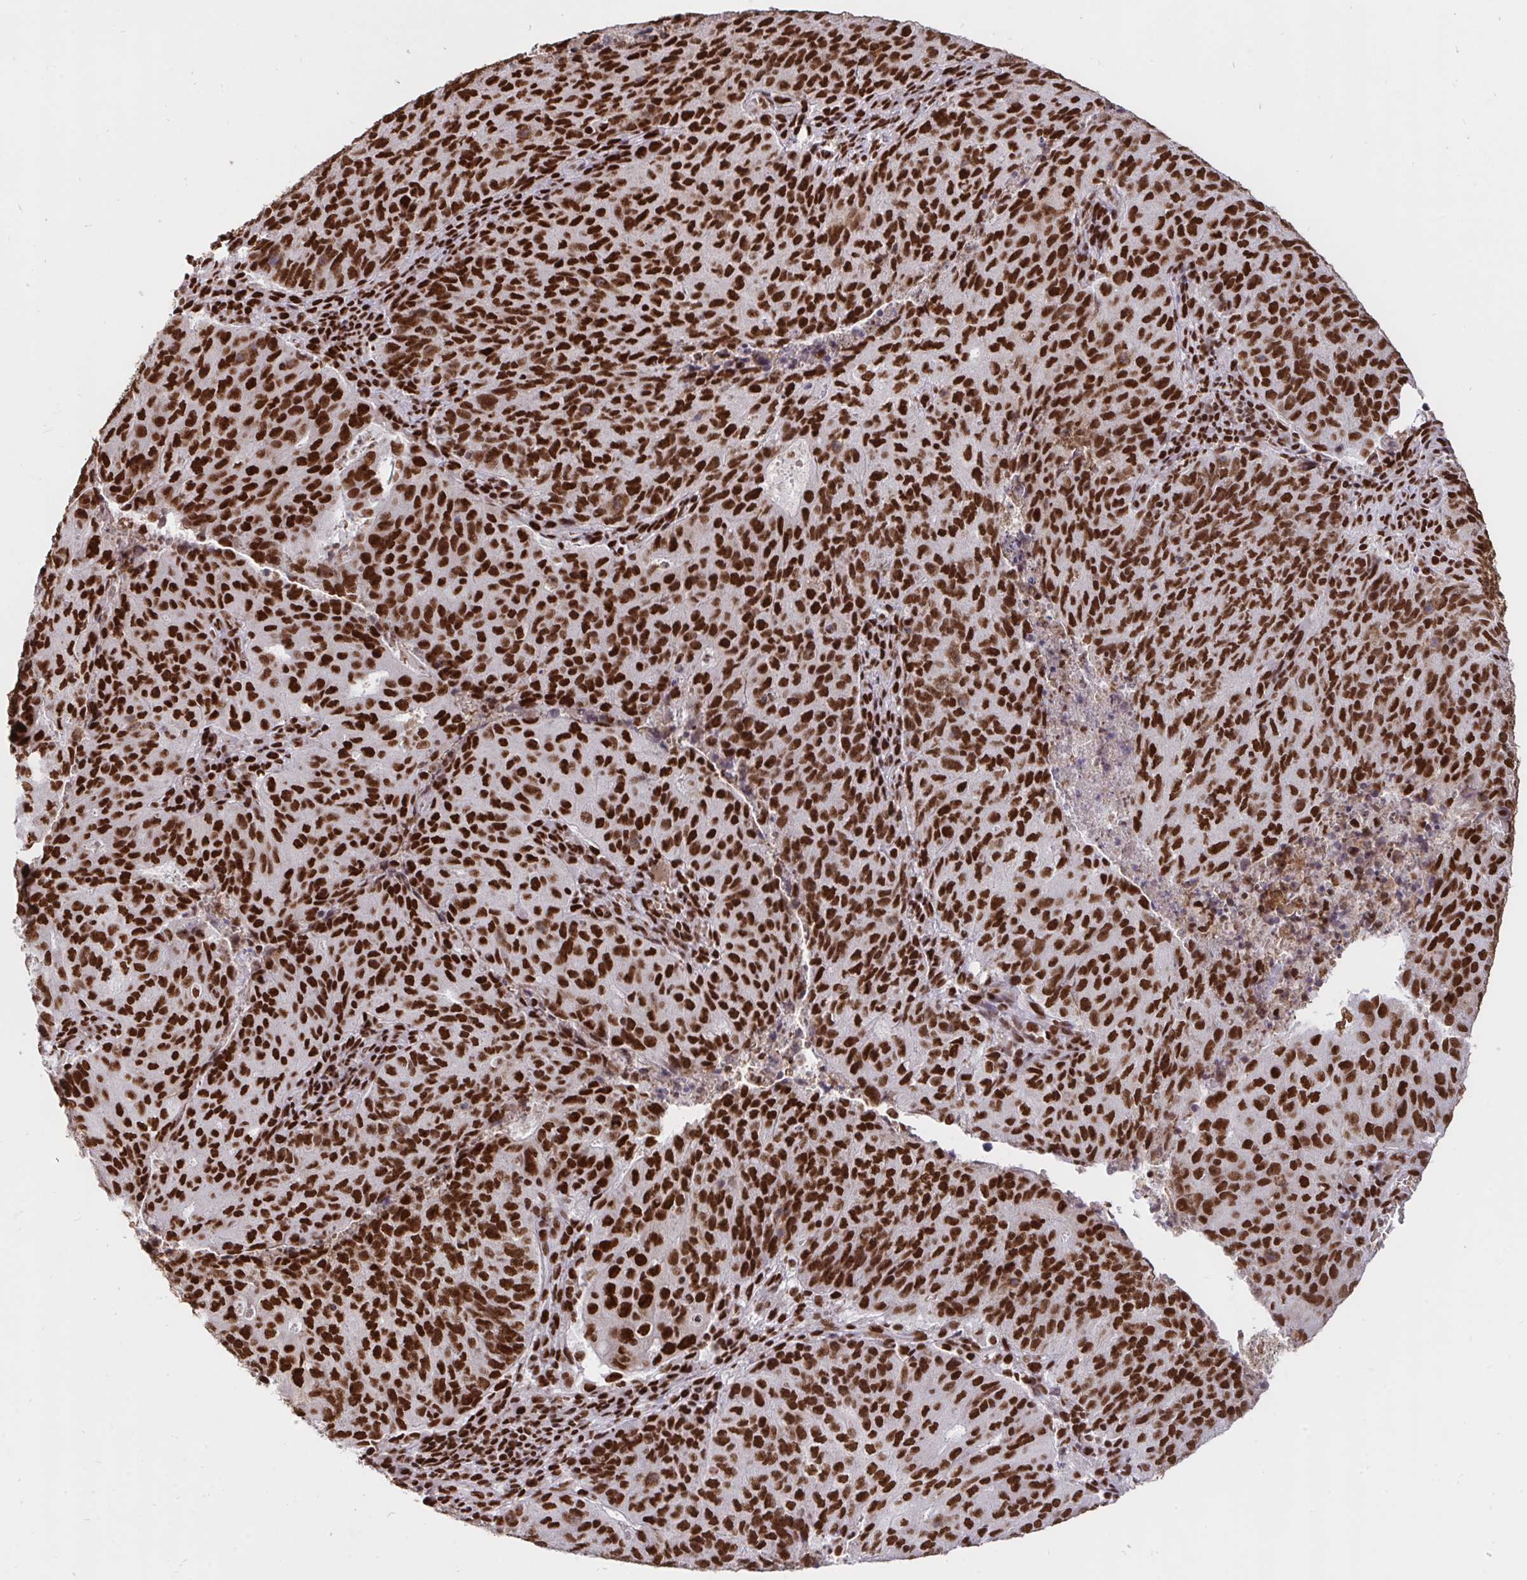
{"staining": {"intensity": "strong", "quantity": ">75%", "location": "nuclear"}, "tissue": "endometrial cancer", "cell_type": "Tumor cells", "image_type": "cancer", "snomed": [{"axis": "morphology", "description": "Adenocarcinoma, NOS"}, {"axis": "topography", "description": "Endometrium"}], "caption": "Immunohistochemistry (IHC) (DAB) staining of human endometrial cancer (adenocarcinoma) reveals strong nuclear protein expression in about >75% of tumor cells.", "gene": "HNRNPL", "patient": {"sex": "female", "age": 82}}